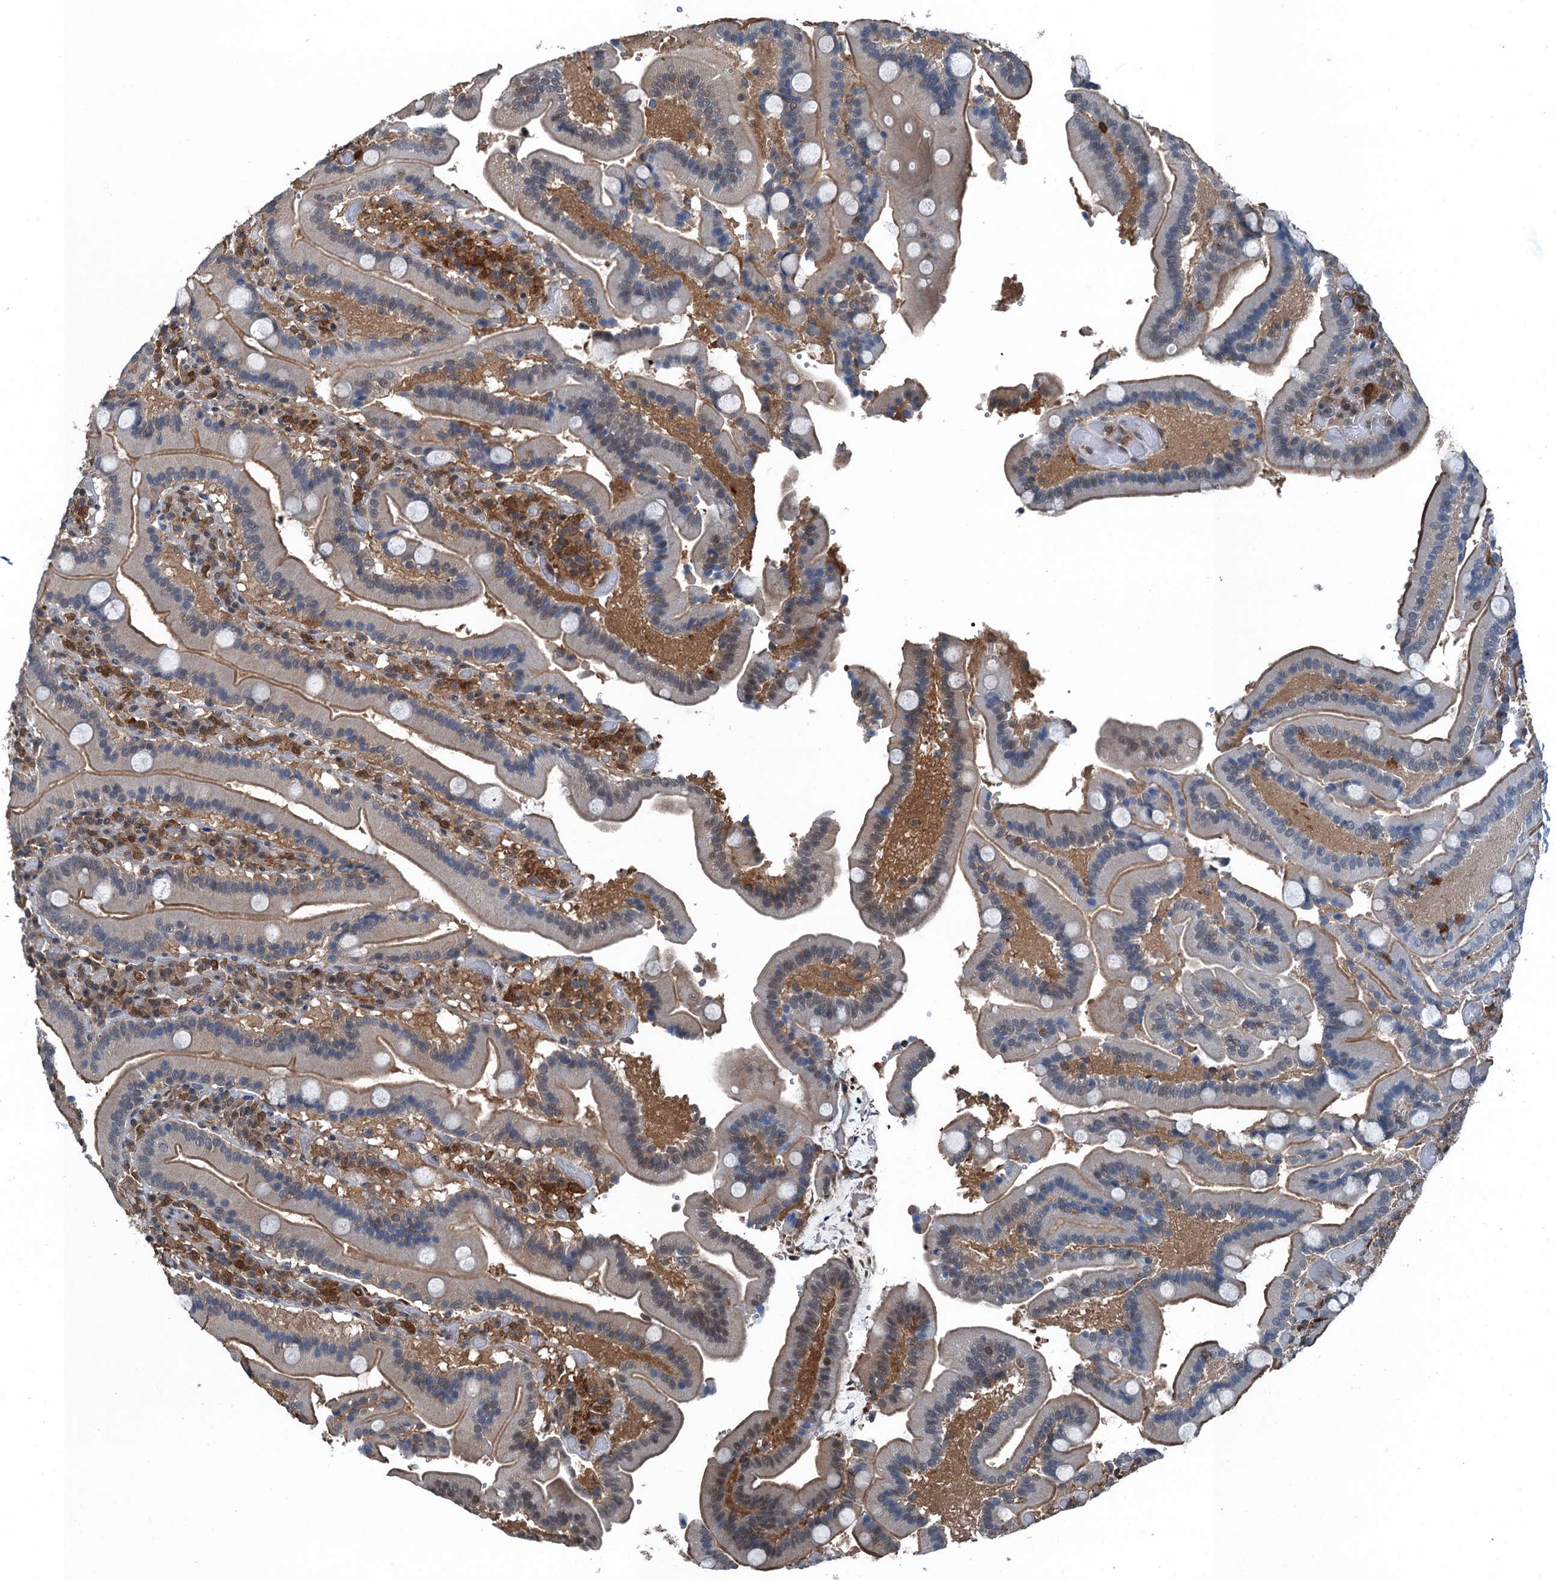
{"staining": {"intensity": "moderate", "quantity": "25%-75%", "location": "cytoplasmic/membranous"}, "tissue": "duodenum", "cell_type": "Glandular cells", "image_type": "normal", "snomed": [{"axis": "morphology", "description": "Normal tissue, NOS"}, {"axis": "topography", "description": "Duodenum"}], "caption": "IHC (DAB) staining of normal duodenum reveals moderate cytoplasmic/membranous protein expression in about 25%-75% of glandular cells. (IHC, brightfield microscopy, high magnification).", "gene": "RNH1", "patient": {"sex": "female", "age": 62}}